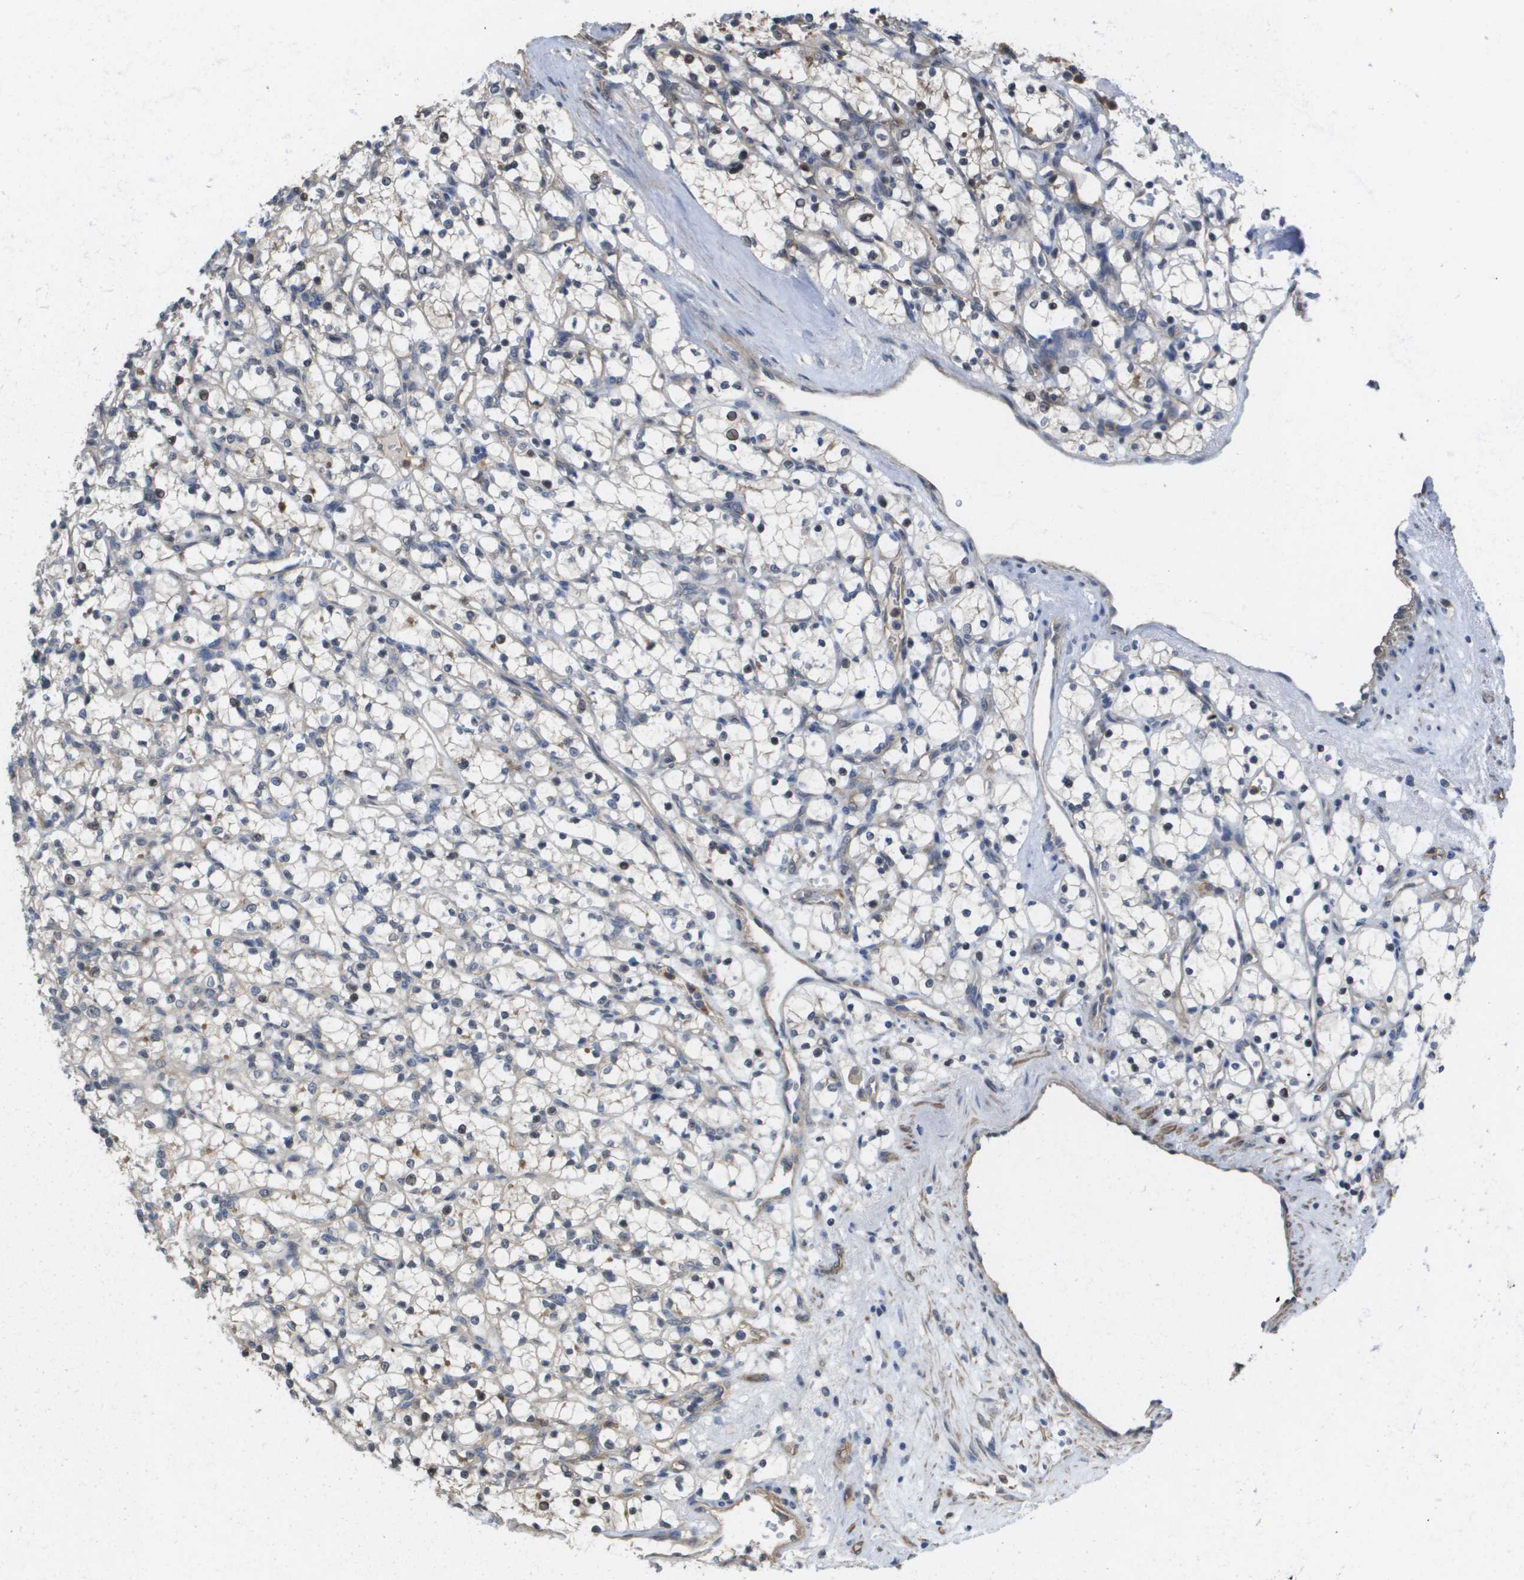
{"staining": {"intensity": "negative", "quantity": "none", "location": "none"}, "tissue": "renal cancer", "cell_type": "Tumor cells", "image_type": "cancer", "snomed": [{"axis": "morphology", "description": "Adenocarcinoma, NOS"}, {"axis": "topography", "description": "Kidney"}], "caption": "The immunohistochemistry (IHC) image has no significant expression in tumor cells of adenocarcinoma (renal) tissue.", "gene": "RNF112", "patient": {"sex": "female", "age": 69}}